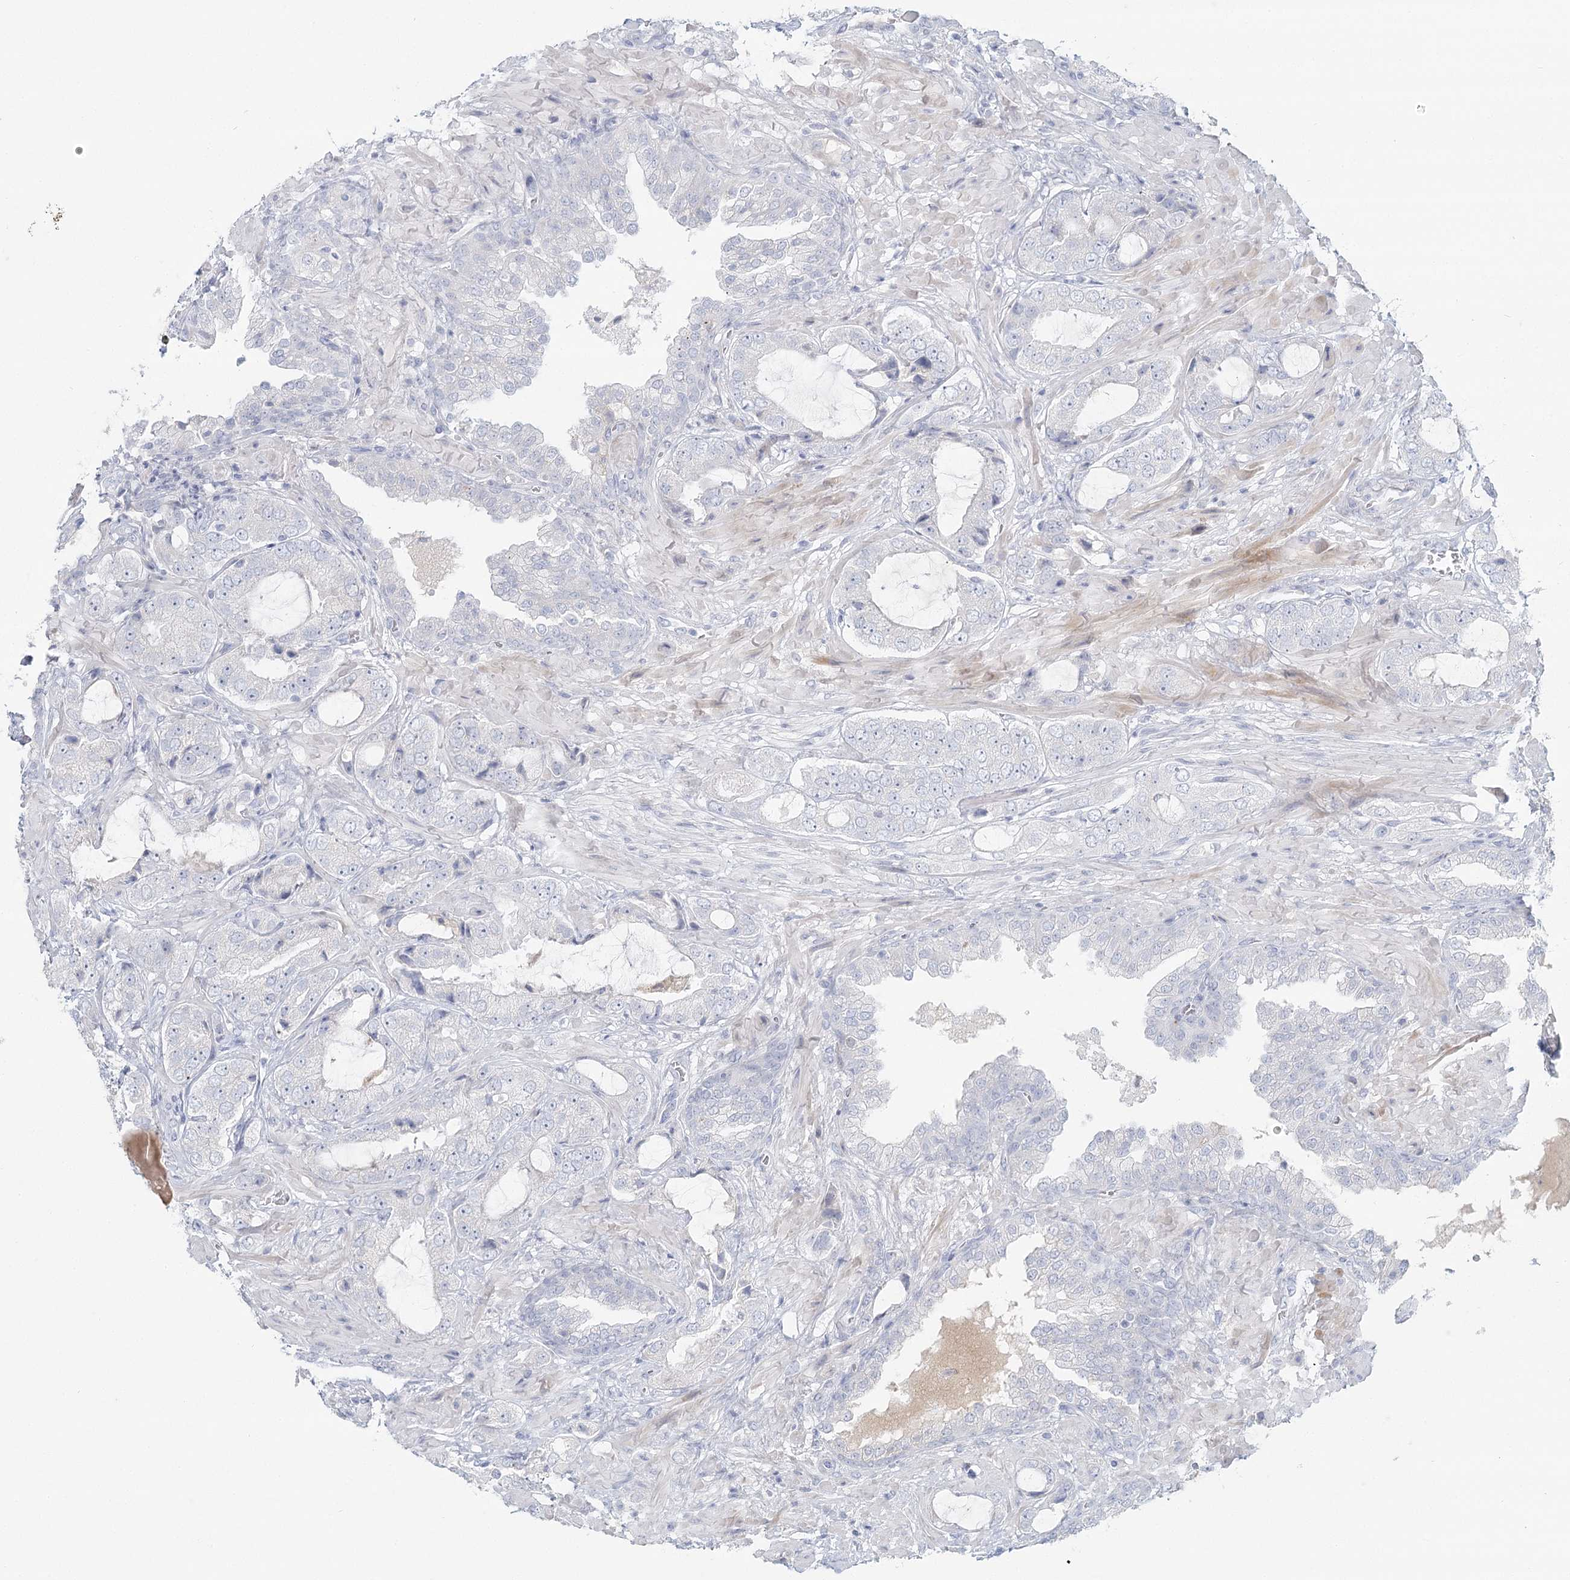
{"staining": {"intensity": "negative", "quantity": "none", "location": "none"}, "tissue": "prostate cancer", "cell_type": "Tumor cells", "image_type": "cancer", "snomed": [{"axis": "morphology", "description": "Normal tissue, NOS"}, {"axis": "morphology", "description": "Adenocarcinoma, High grade"}, {"axis": "topography", "description": "Prostate"}, {"axis": "topography", "description": "Peripheral nerve tissue"}], "caption": "Tumor cells are negative for protein expression in human prostate cancer. The staining is performed using DAB (3,3'-diaminobenzidine) brown chromogen with nuclei counter-stained in using hematoxylin.", "gene": "DMGDH", "patient": {"sex": "male", "age": 59}}